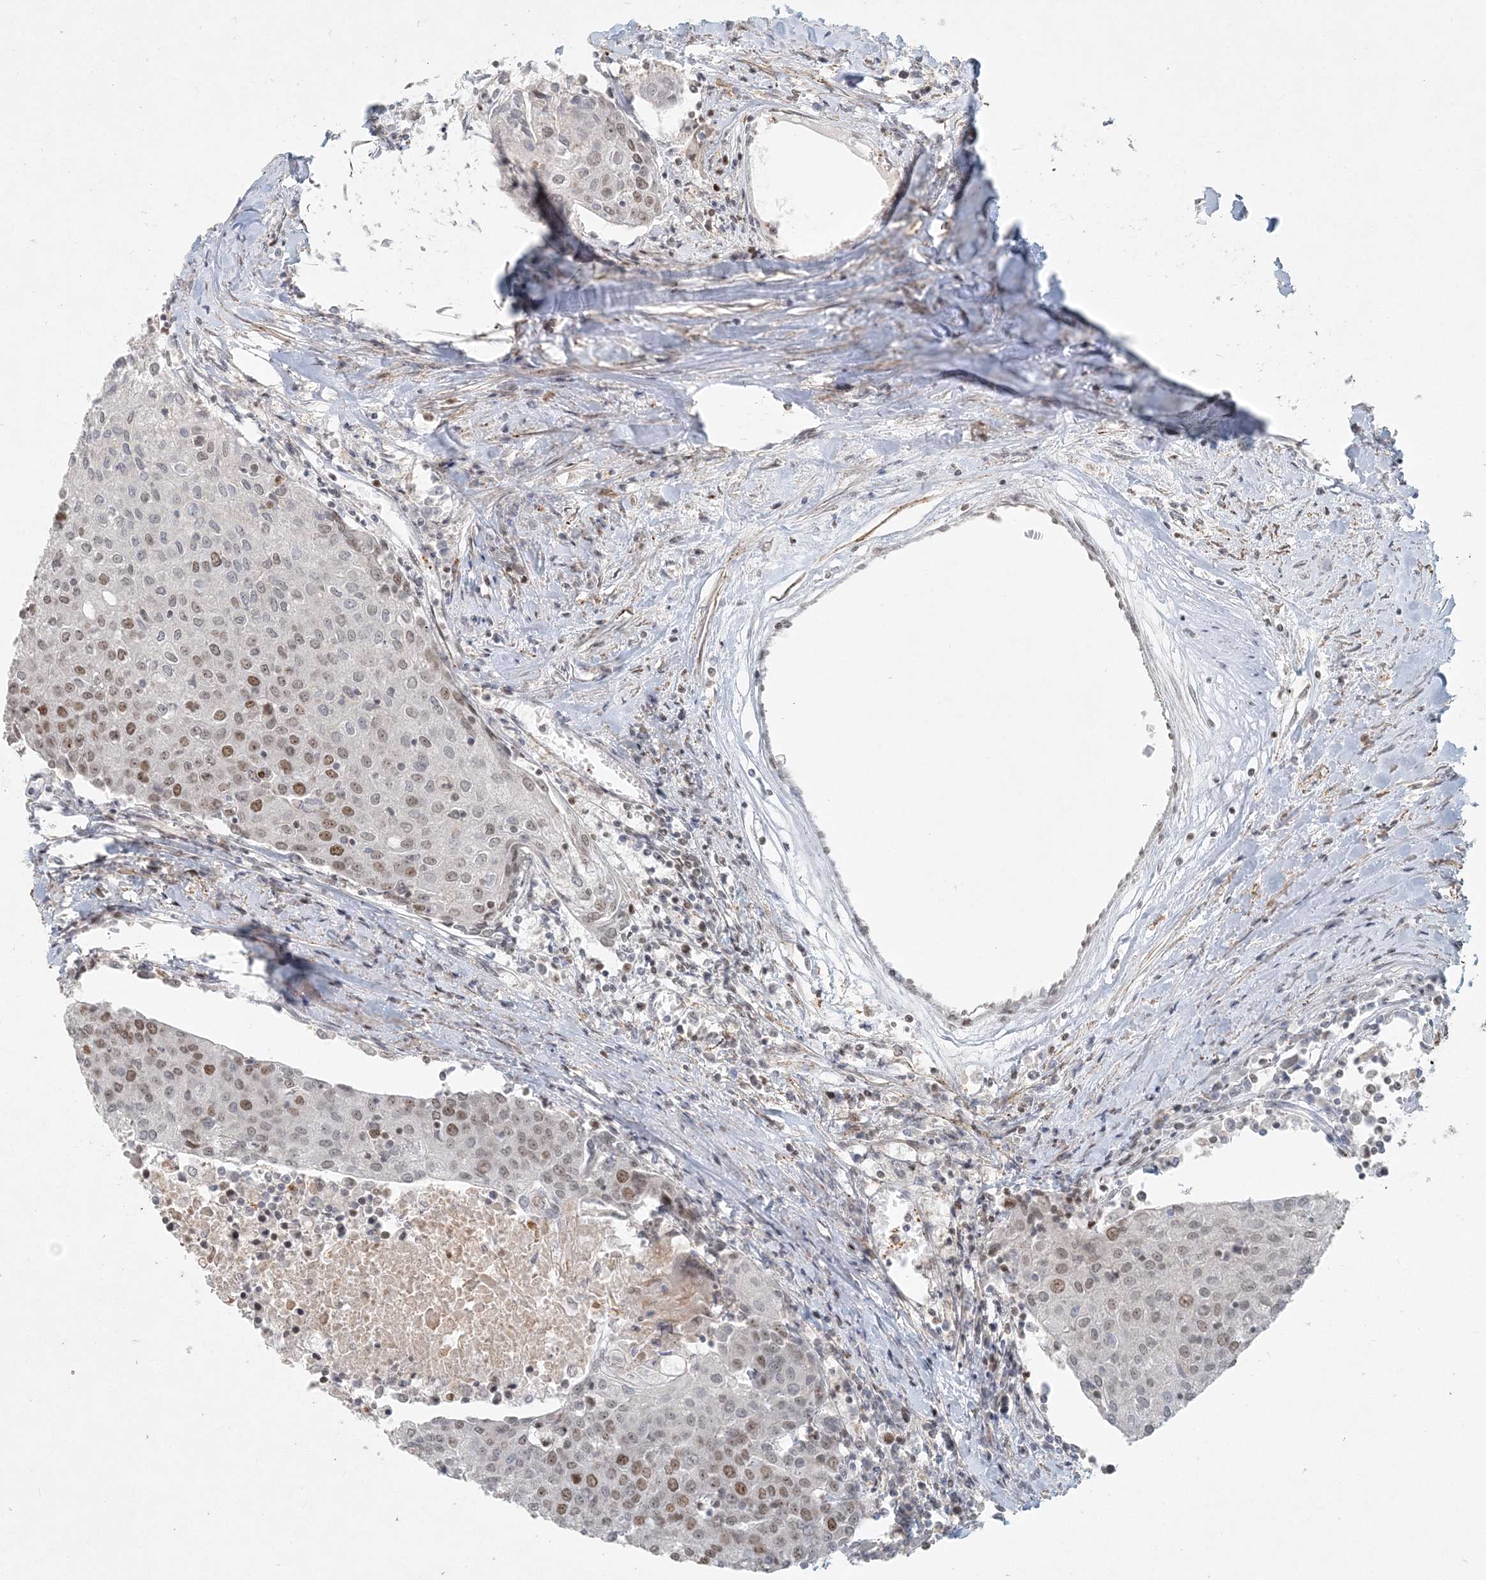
{"staining": {"intensity": "moderate", "quantity": "<25%", "location": "nuclear"}, "tissue": "urothelial cancer", "cell_type": "Tumor cells", "image_type": "cancer", "snomed": [{"axis": "morphology", "description": "Urothelial carcinoma, High grade"}, {"axis": "topography", "description": "Urinary bladder"}], "caption": "Moderate nuclear staining is present in approximately <25% of tumor cells in urothelial cancer.", "gene": "BAZ1B", "patient": {"sex": "female", "age": 85}}